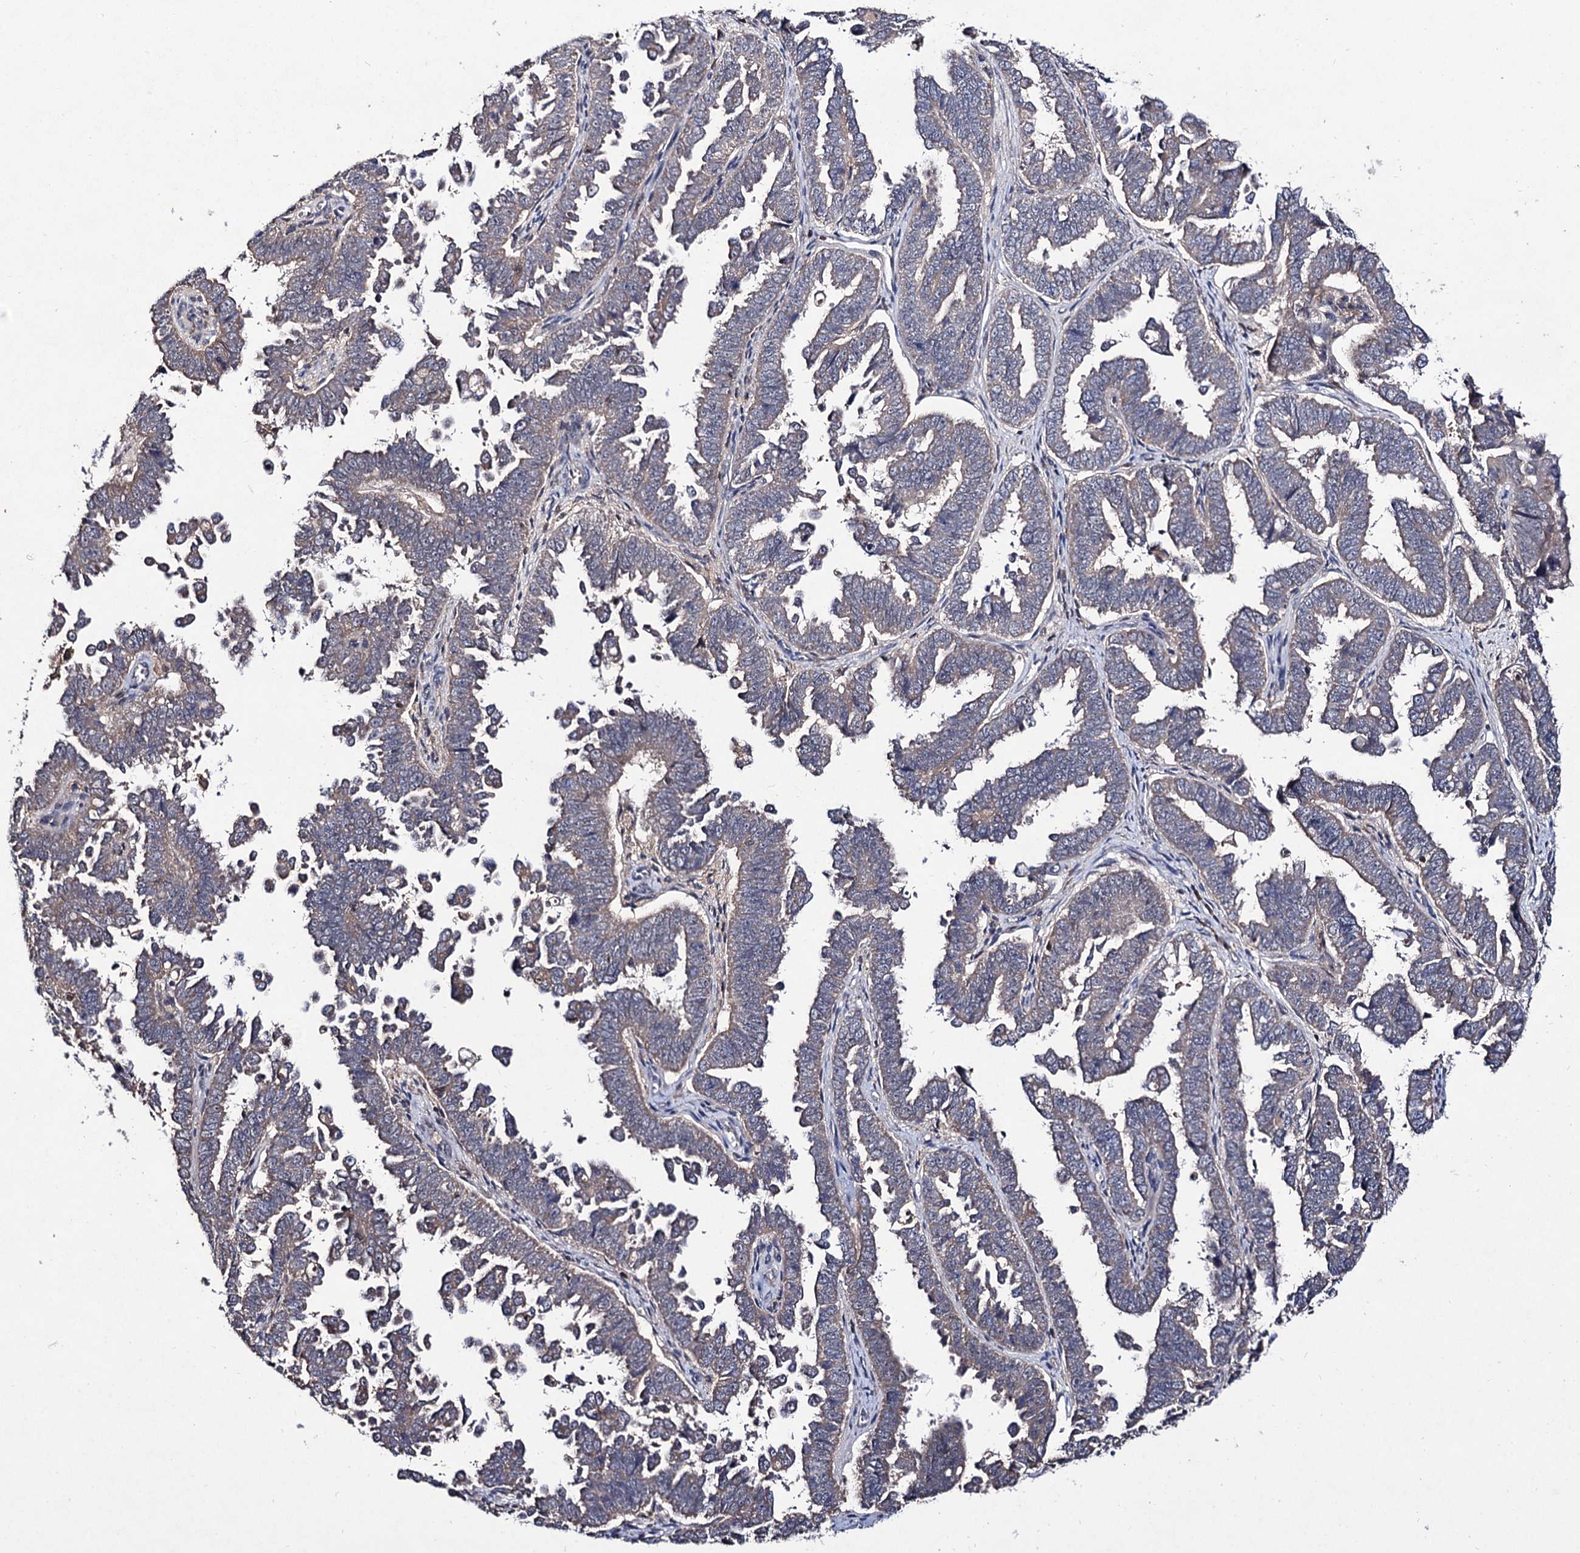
{"staining": {"intensity": "negative", "quantity": "none", "location": "none"}, "tissue": "endometrial cancer", "cell_type": "Tumor cells", "image_type": "cancer", "snomed": [{"axis": "morphology", "description": "Adenocarcinoma, NOS"}, {"axis": "topography", "description": "Endometrium"}], "caption": "Tumor cells are negative for brown protein staining in endometrial cancer (adenocarcinoma).", "gene": "ACTR6", "patient": {"sex": "female", "age": 75}}